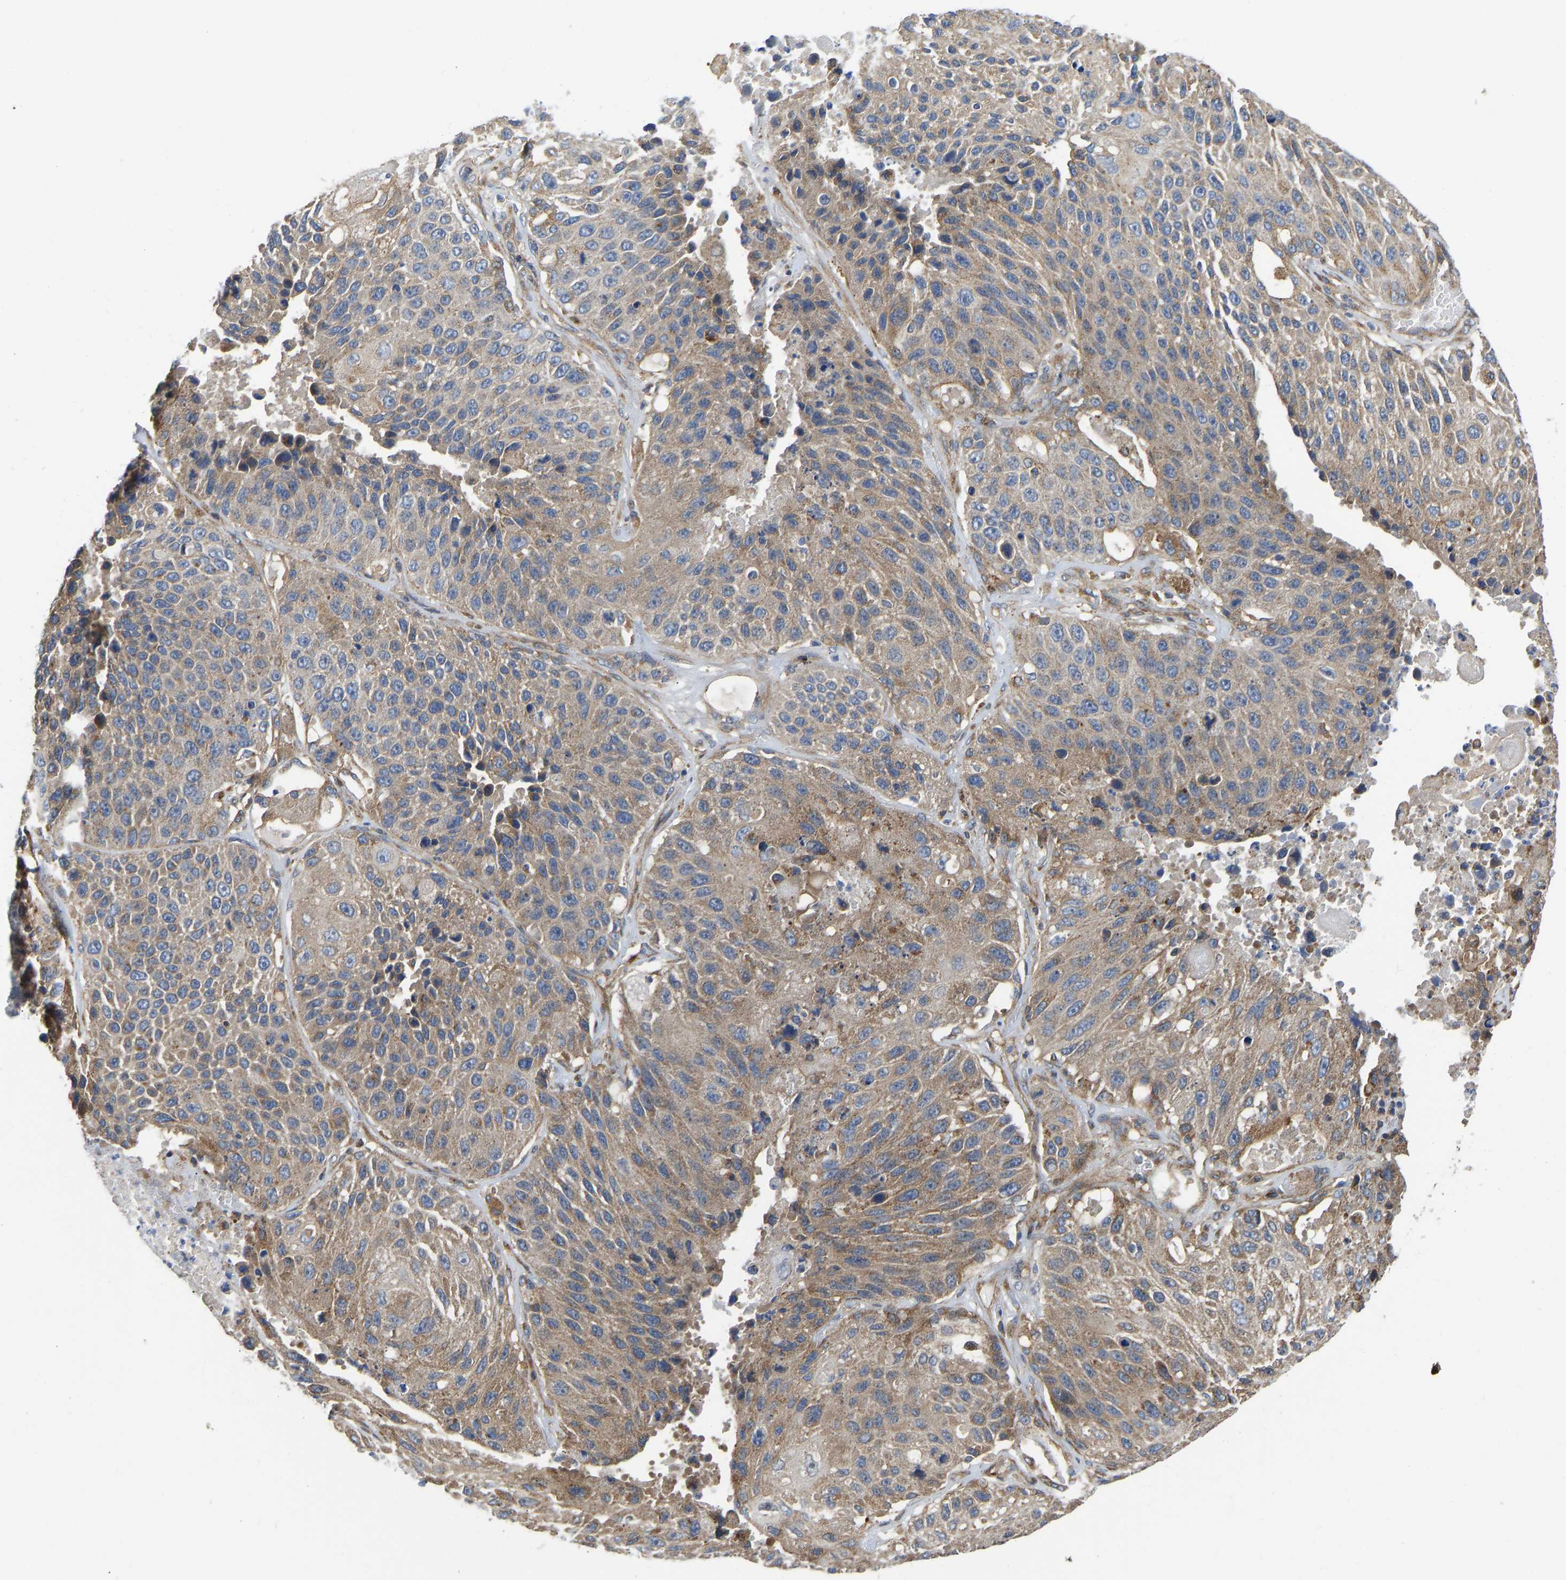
{"staining": {"intensity": "moderate", "quantity": "25%-75%", "location": "cytoplasmic/membranous"}, "tissue": "lung cancer", "cell_type": "Tumor cells", "image_type": "cancer", "snomed": [{"axis": "morphology", "description": "Squamous cell carcinoma, NOS"}, {"axis": "topography", "description": "Lung"}], "caption": "Squamous cell carcinoma (lung) stained with immunohistochemistry displays moderate cytoplasmic/membranous positivity in approximately 25%-75% of tumor cells.", "gene": "FLNB", "patient": {"sex": "male", "age": 61}}